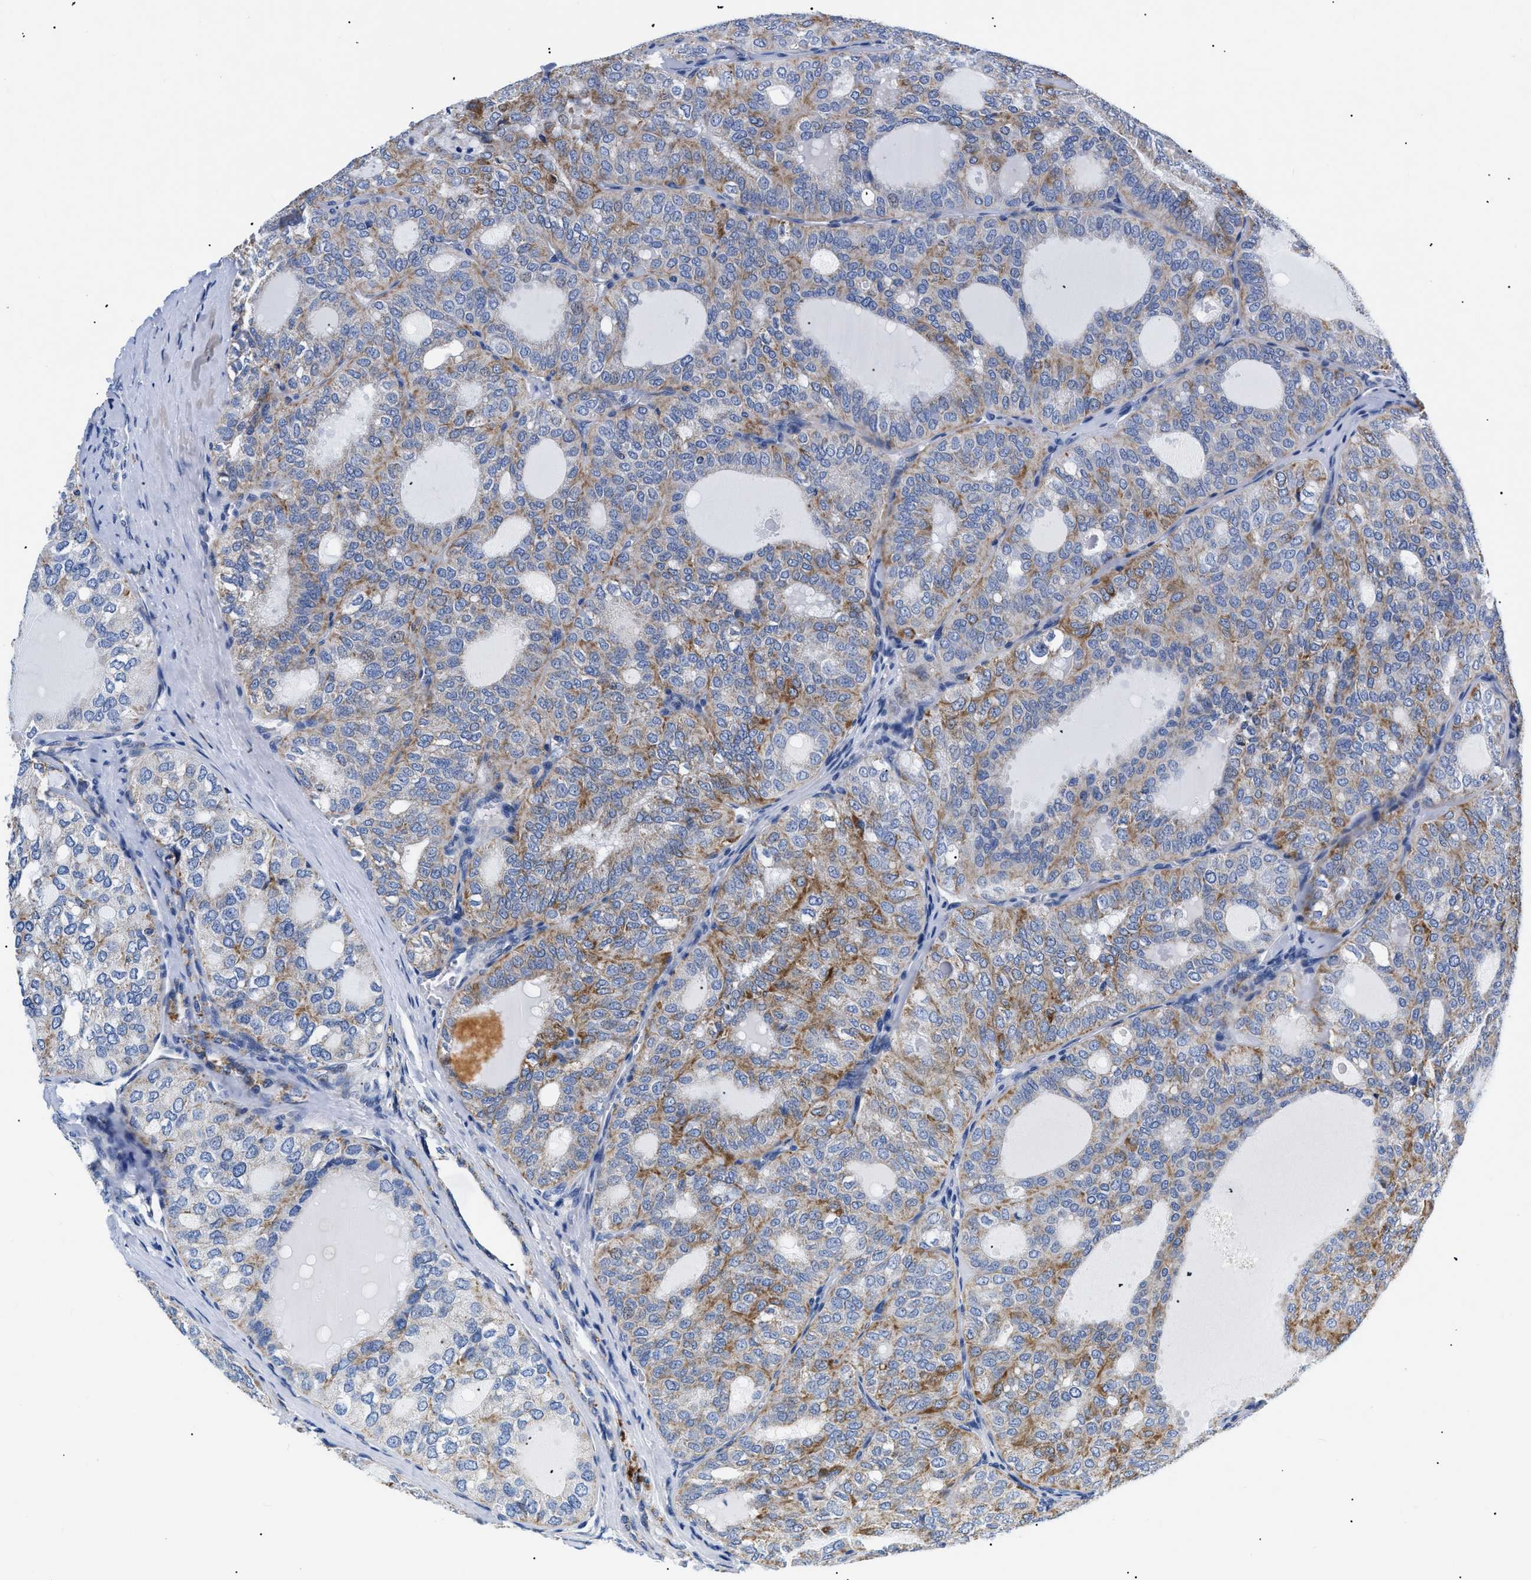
{"staining": {"intensity": "moderate", "quantity": "25%-75%", "location": "cytoplasmic/membranous"}, "tissue": "thyroid cancer", "cell_type": "Tumor cells", "image_type": "cancer", "snomed": [{"axis": "morphology", "description": "Follicular adenoma carcinoma, NOS"}, {"axis": "topography", "description": "Thyroid gland"}], "caption": "IHC micrograph of human thyroid follicular adenoma carcinoma stained for a protein (brown), which displays medium levels of moderate cytoplasmic/membranous expression in approximately 25%-75% of tumor cells.", "gene": "GPR149", "patient": {"sex": "male", "age": 75}}